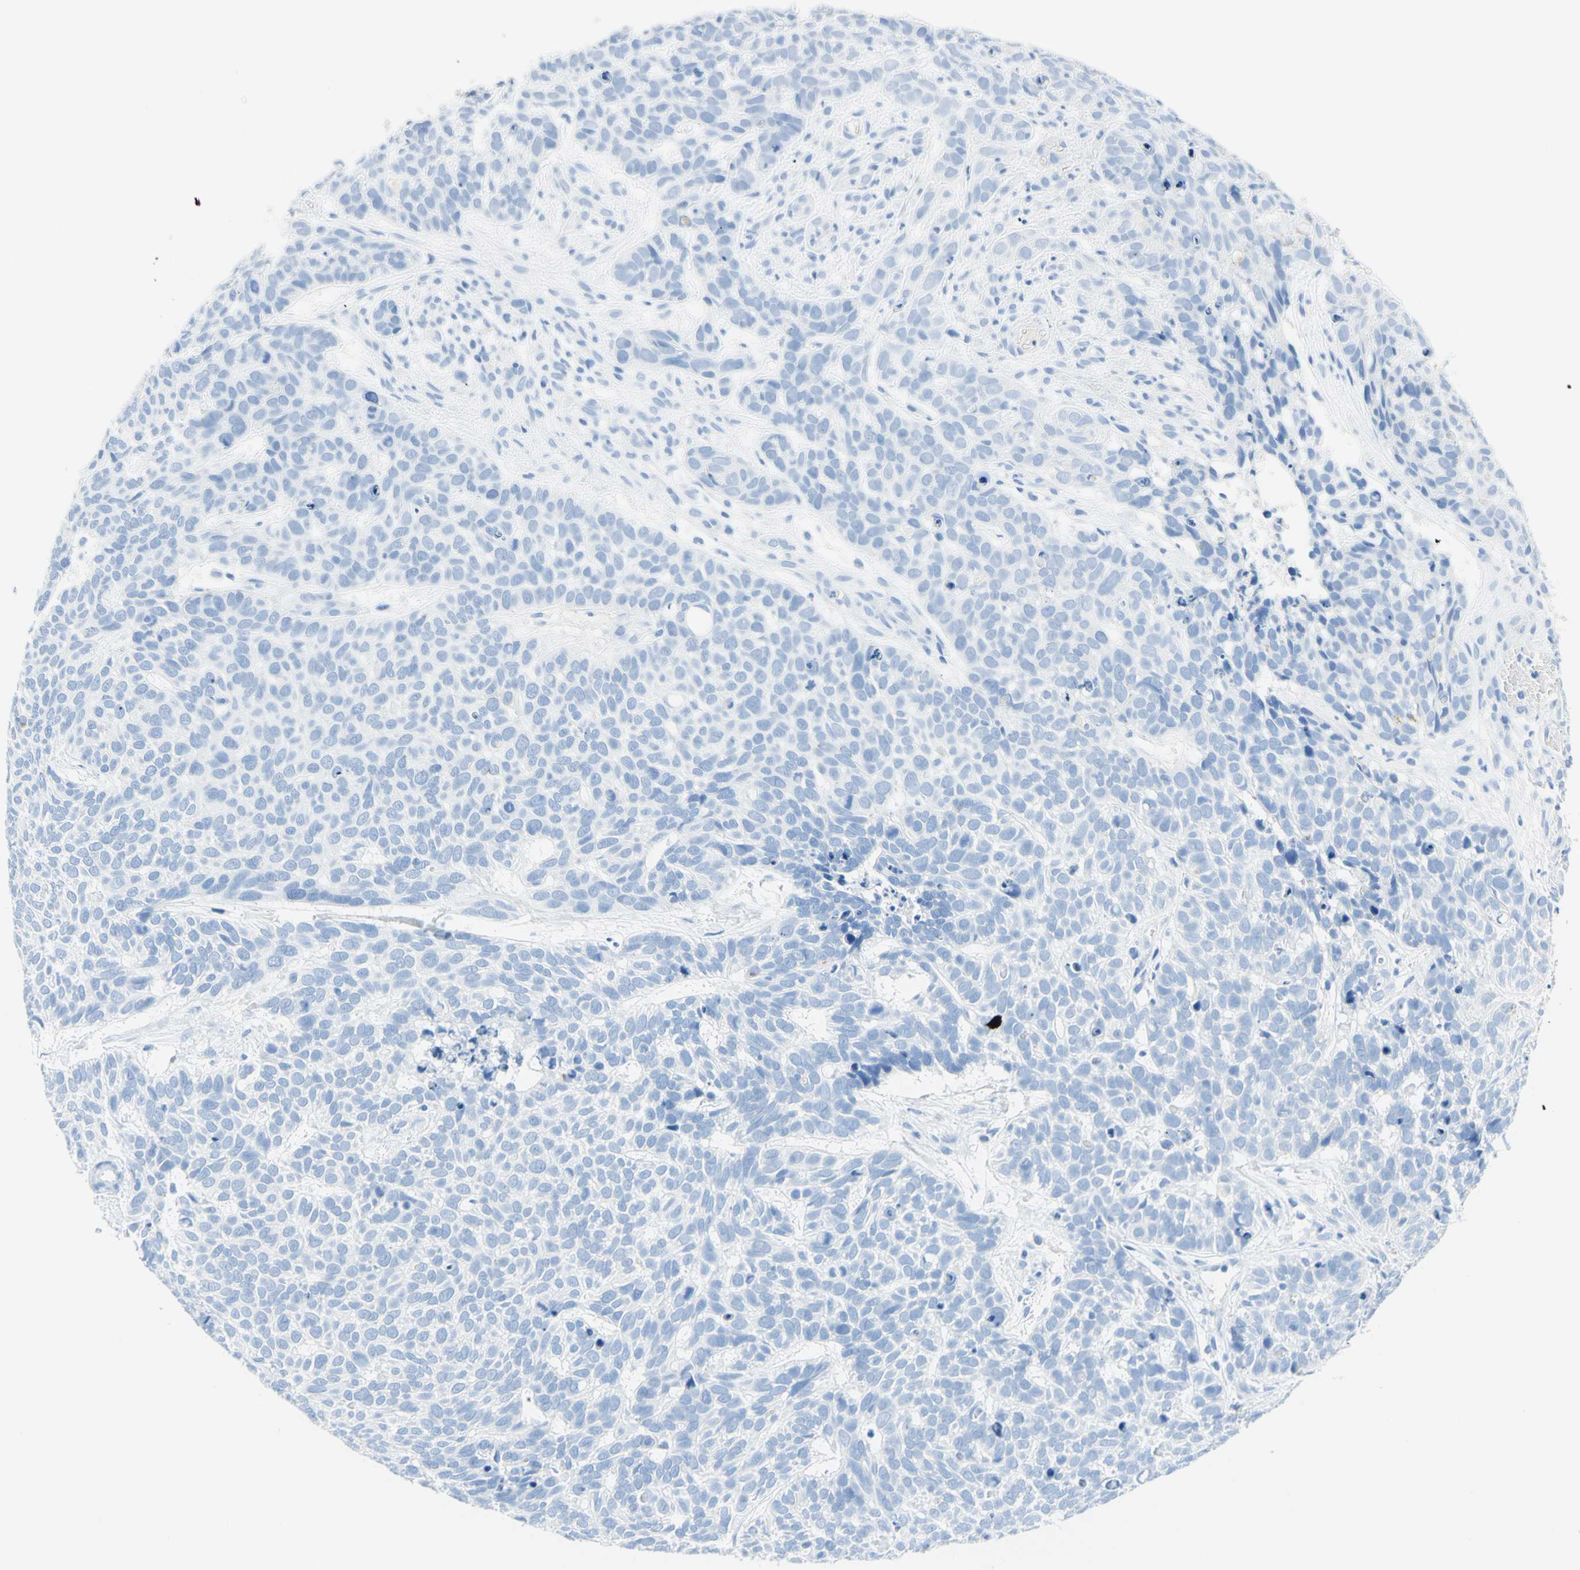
{"staining": {"intensity": "negative", "quantity": "none", "location": "none"}, "tissue": "skin cancer", "cell_type": "Tumor cells", "image_type": "cancer", "snomed": [{"axis": "morphology", "description": "Basal cell carcinoma"}, {"axis": "topography", "description": "Skin"}], "caption": "A high-resolution photomicrograph shows immunohistochemistry (IHC) staining of basal cell carcinoma (skin), which demonstrates no significant expression in tumor cells.", "gene": "IL6ST", "patient": {"sex": "male", "age": 87}}